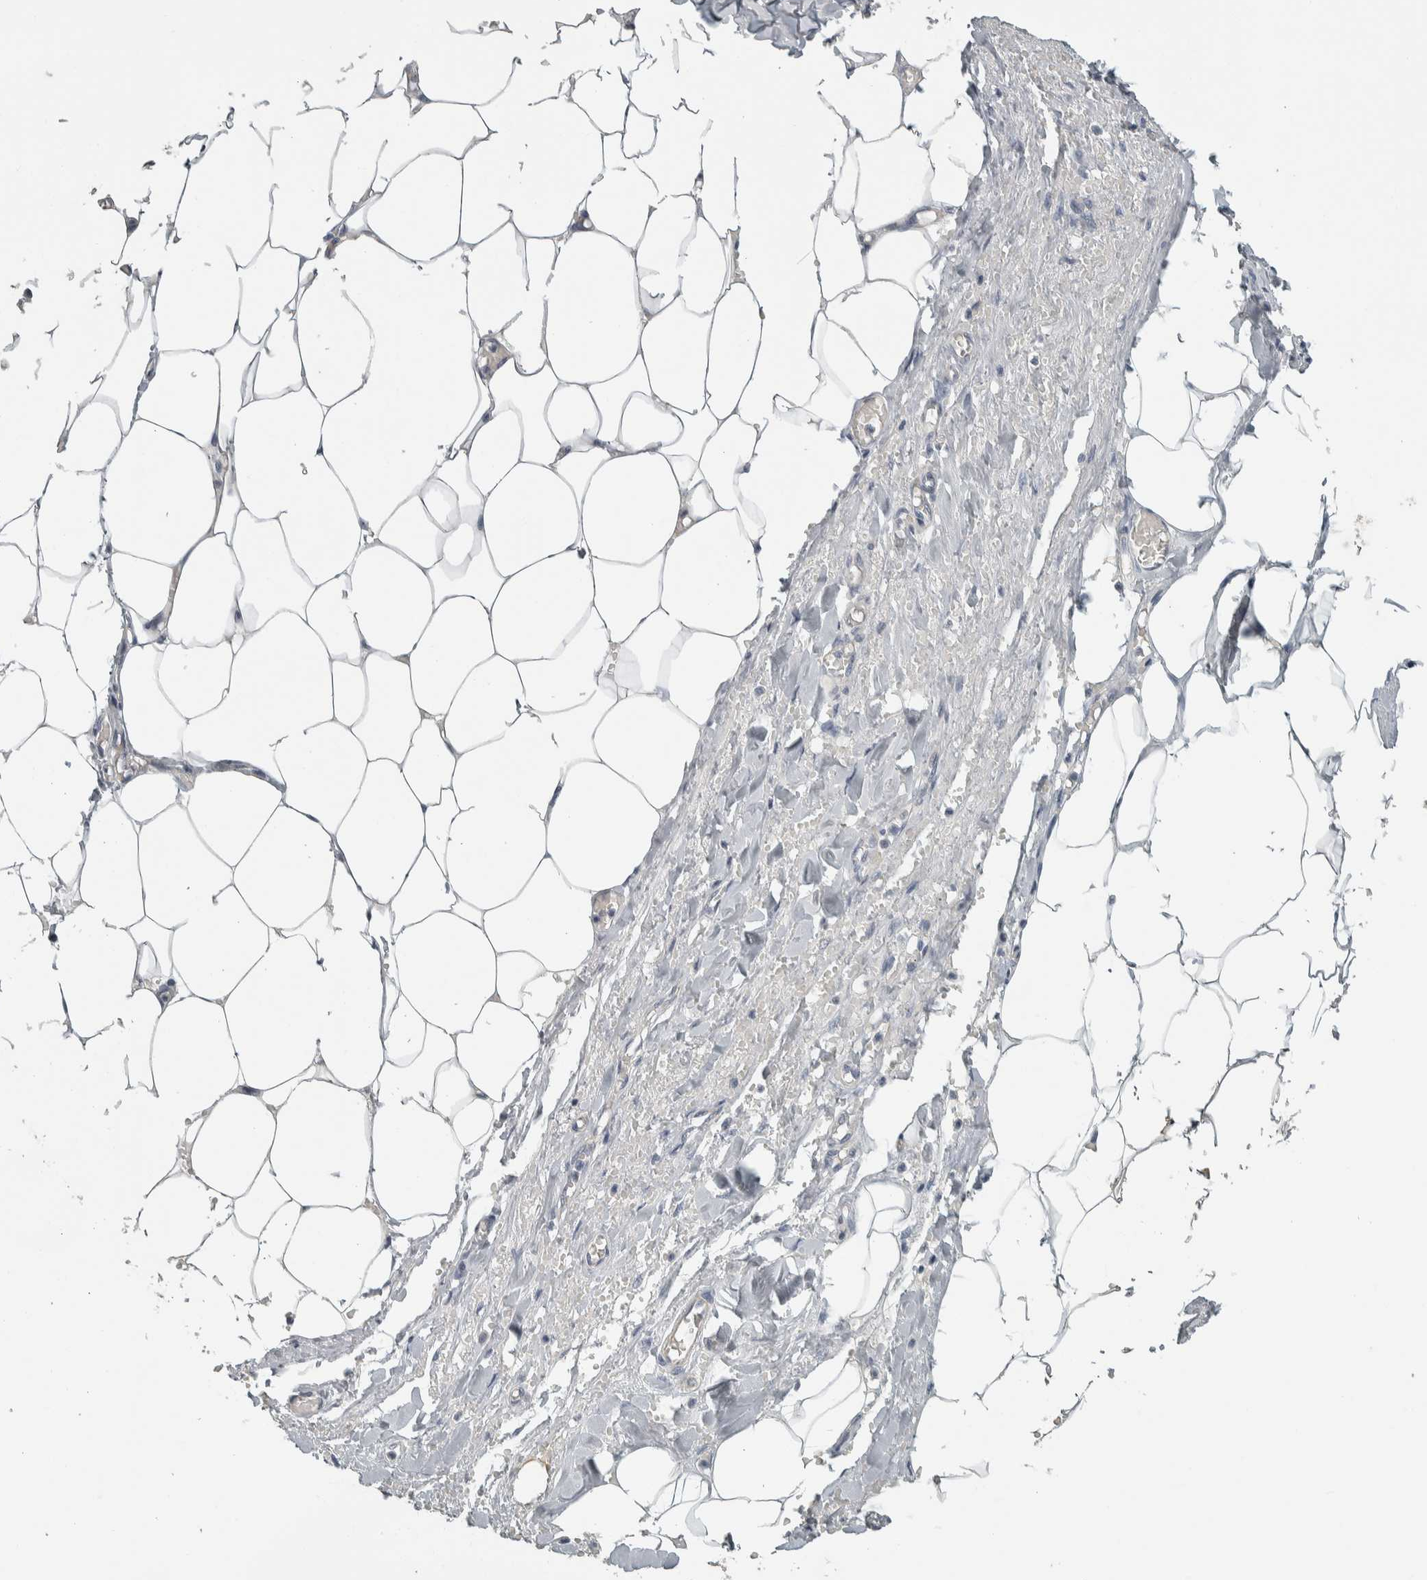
{"staining": {"intensity": "negative", "quantity": "none", "location": "none"}, "tissue": "adipose tissue", "cell_type": "Adipocytes", "image_type": "normal", "snomed": [{"axis": "morphology", "description": "Normal tissue, NOS"}, {"axis": "topography", "description": "Soft tissue"}, {"axis": "topography", "description": "Vascular tissue"}], "caption": "An IHC photomicrograph of normal adipose tissue is shown. There is no staining in adipocytes of adipose tissue. (IHC, brightfield microscopy, high magnification).", "gene": "DCAF10", "patient": {"sex": "female", "age": 35}}